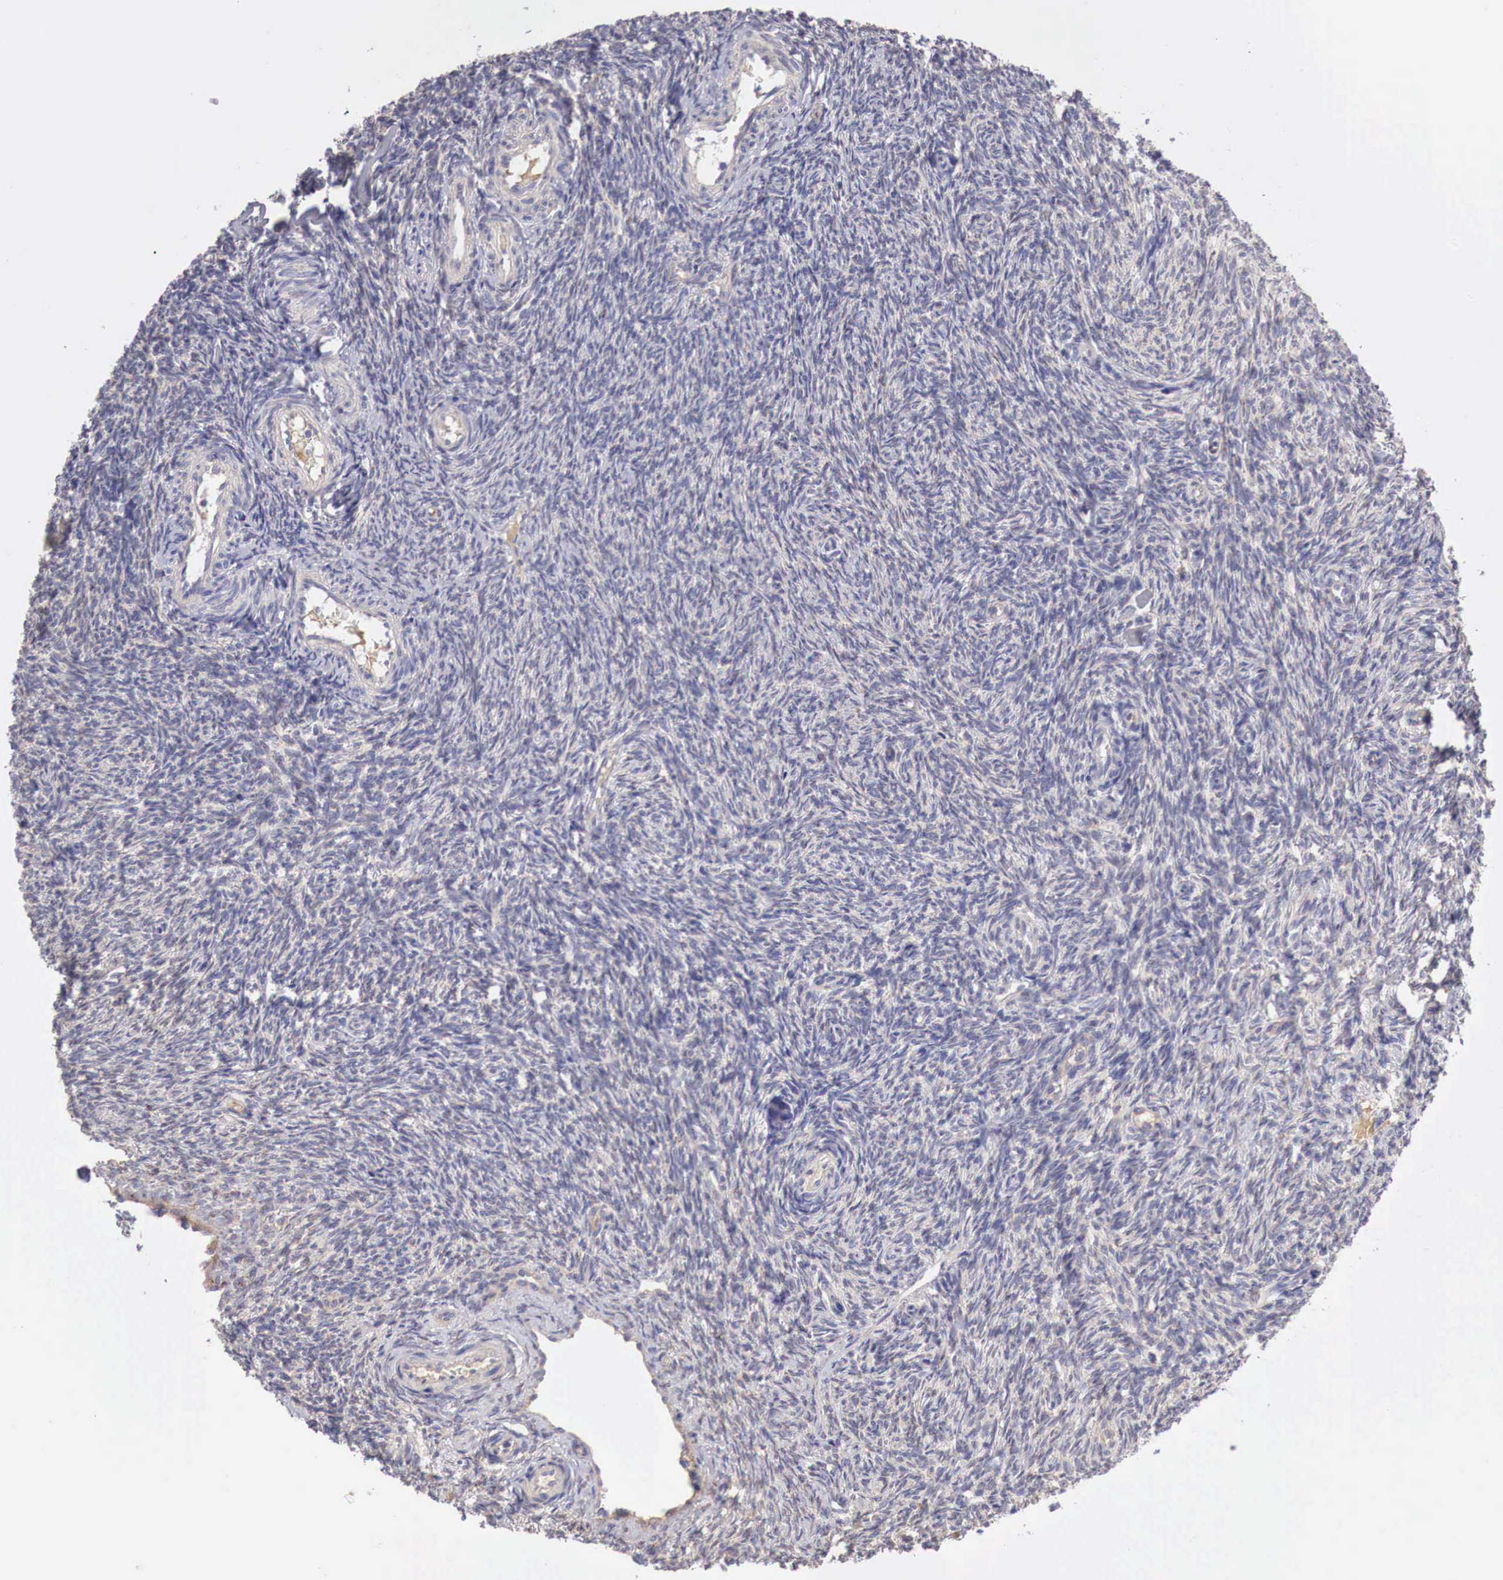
{"staining": {"intensity": "negative", "quantity": "none", "location": "none"}, "tissue": "ovary", "cell_type": "Ovarian stroma cells", "image_type": "normal", "snomed": [{"axis": "morphology", "description": "Normal tissue, NOS"}, {"axis": "topography", "description": "Ovary"}], "caption": "Photomicrograph shows no protein expression in ovarian stroma cells of benign ovary.", "gene": "KLHDC7B", "patient": {"sex": "female", "age": 32}}